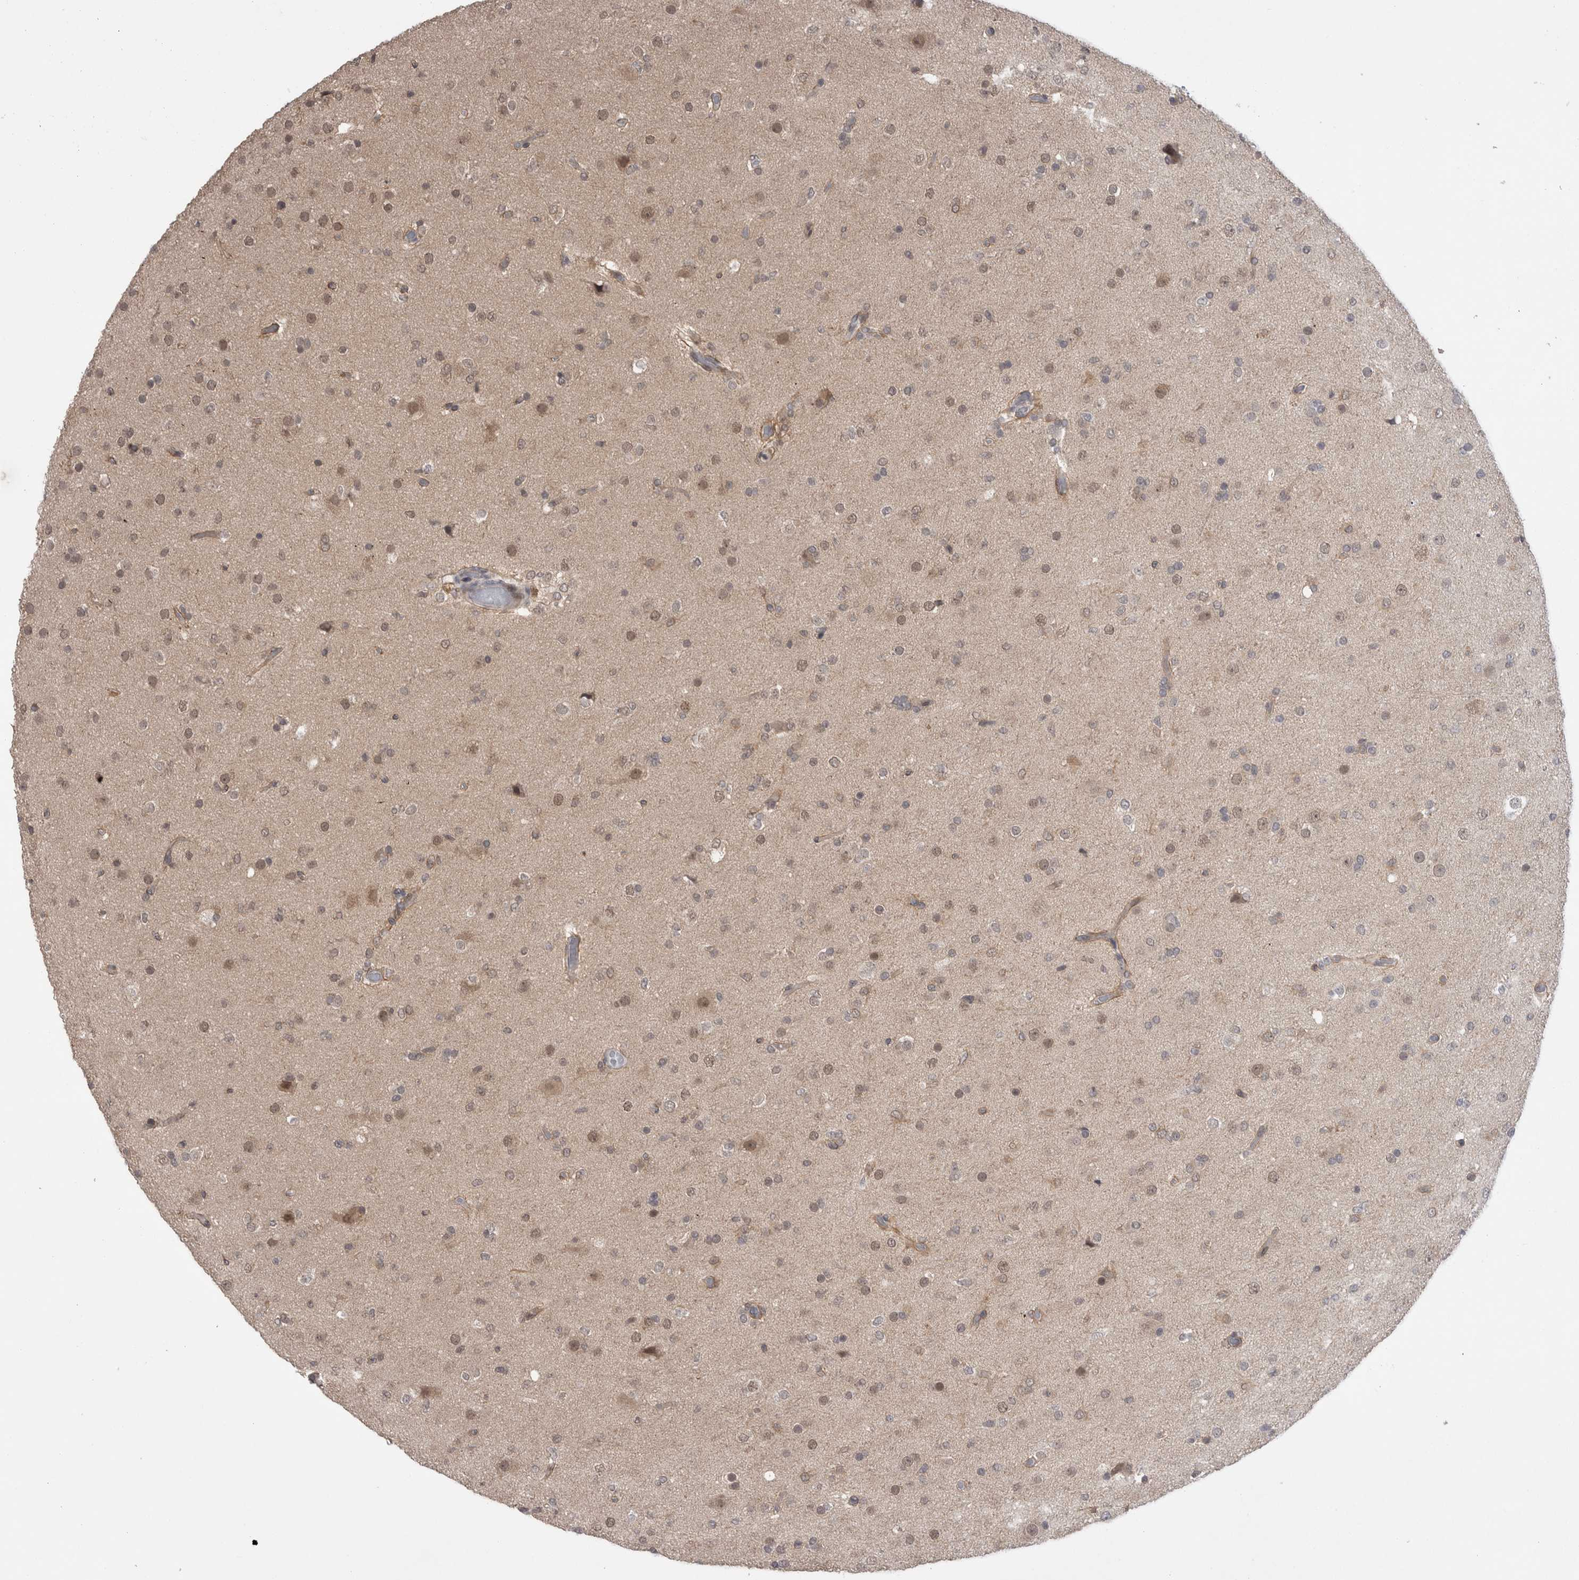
{"staining": {"intensity": "weak", "quantity": ">75%", "location": "nuclear"}, "tissue": "glioma", "cell_type": "Tumor cells", "image_type": "cancer", "snomed": [{"axis": "morphology", "description": "Glioma, malignant, Low grade"}, {"axis": "topography", "description": "Brain"}], "caption": "Glioma stained with a brown dye reveals weak nuclear positive positivity in about >75% of tumor cells.", "gene": "ZNF341", "patient": {"sex": "male", "age": 65}}